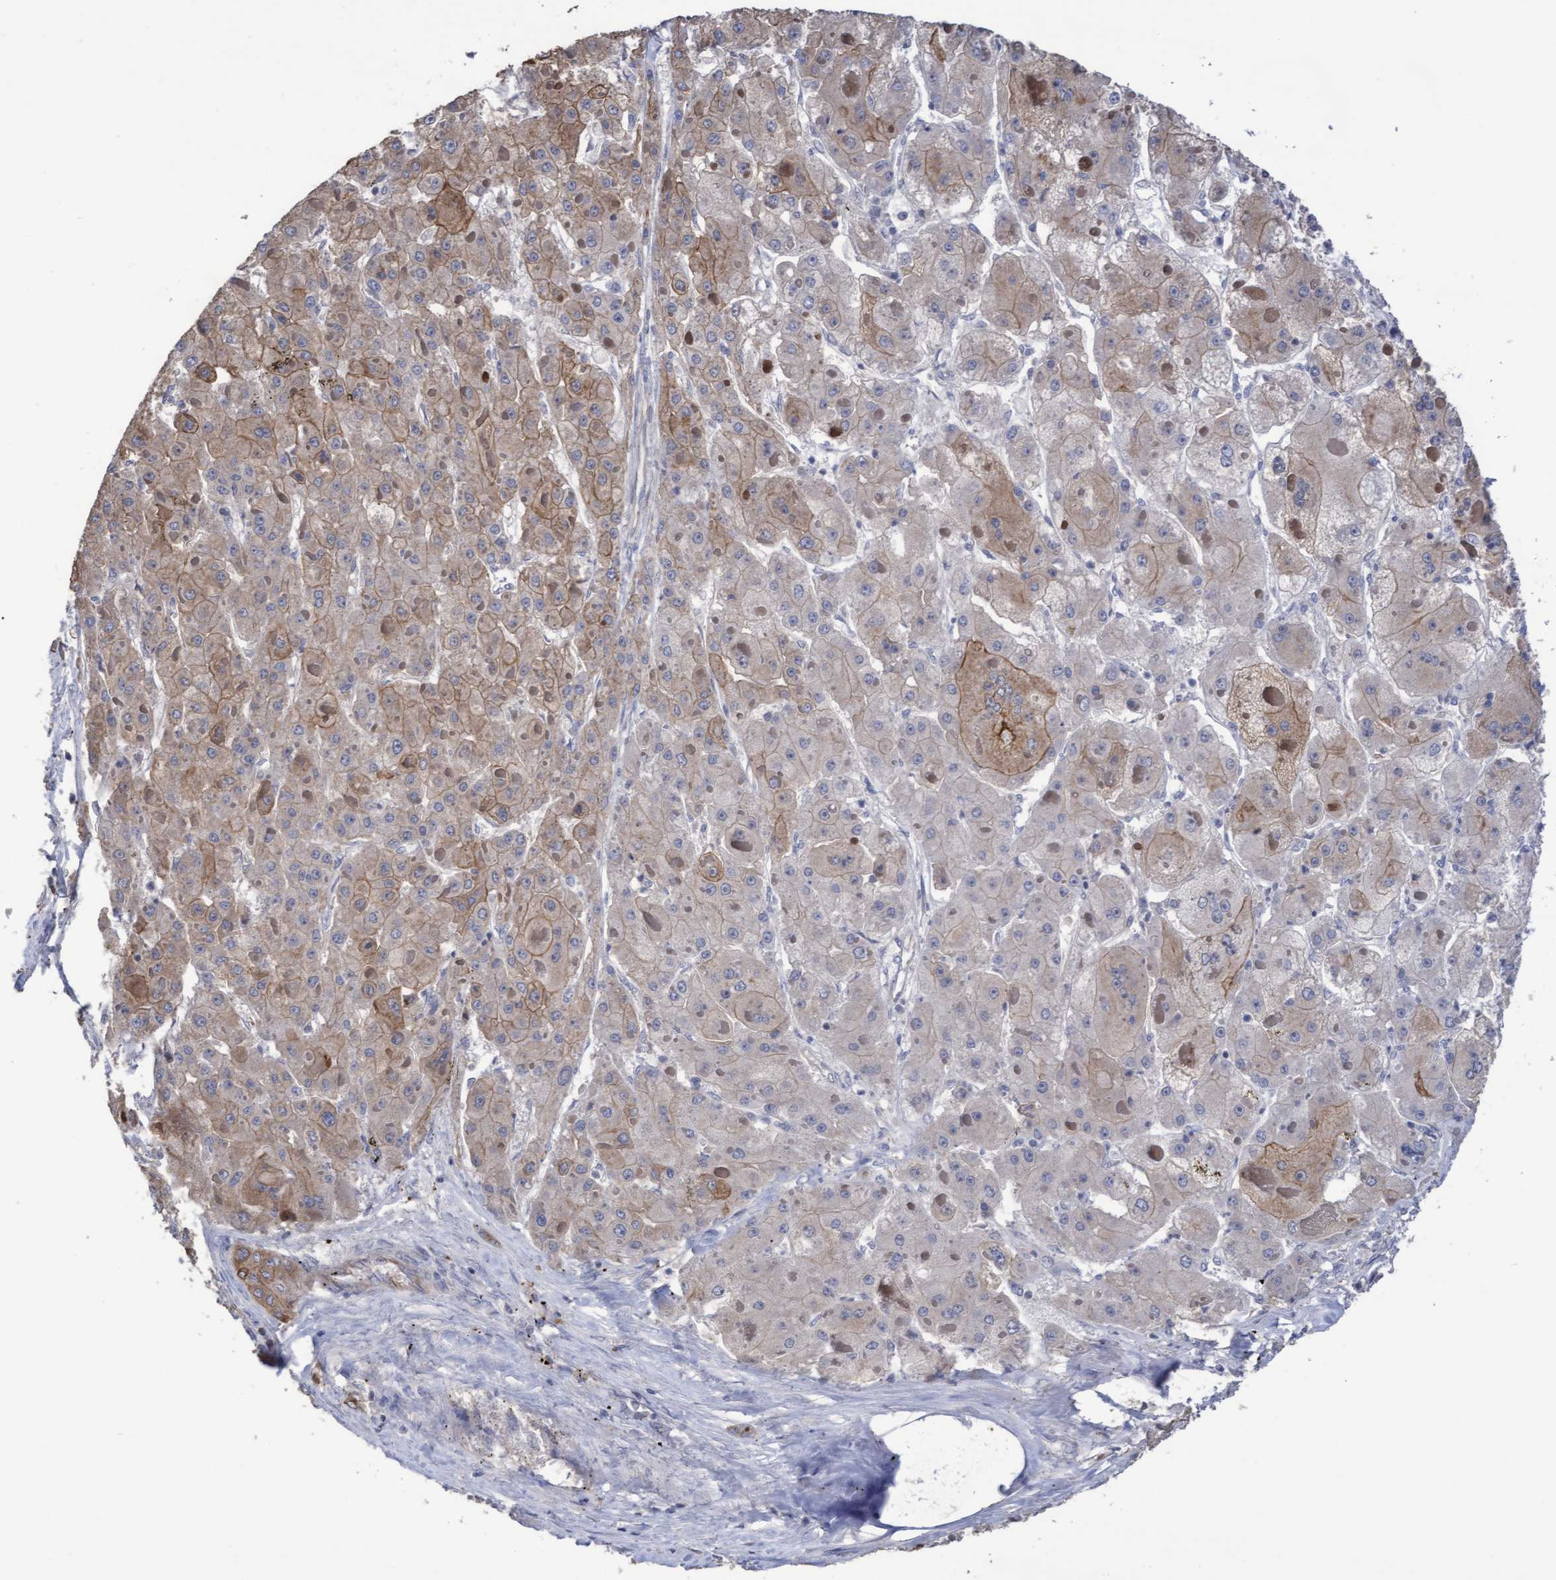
{"staining": {"intensity": "weak", "quantity": ">75%", "location": "cytoplasmic/membranous"}, "tissue": "liver cancer", "cell_type": "Tumor cells", "image_type": "cancer", "snomed": [{"axis": "morphology", "description": "Carcinoma, Hepatocellular, NOS"}, {"axis": "topography", "description": "Liver"}], "caption": "Immunohistochemical staining of liver cancer reveals low levels of weak cytoplasmic/membranous expression in approximately >75% of tumor cells. Using DAB (3,3'-diaminobenzidine) (brown) and hematoxylin (blue) stains, captured at high magnification using brightfield microscopy.", "gene": "KRT24", "patient": {"sex": "female", "age": 73}}